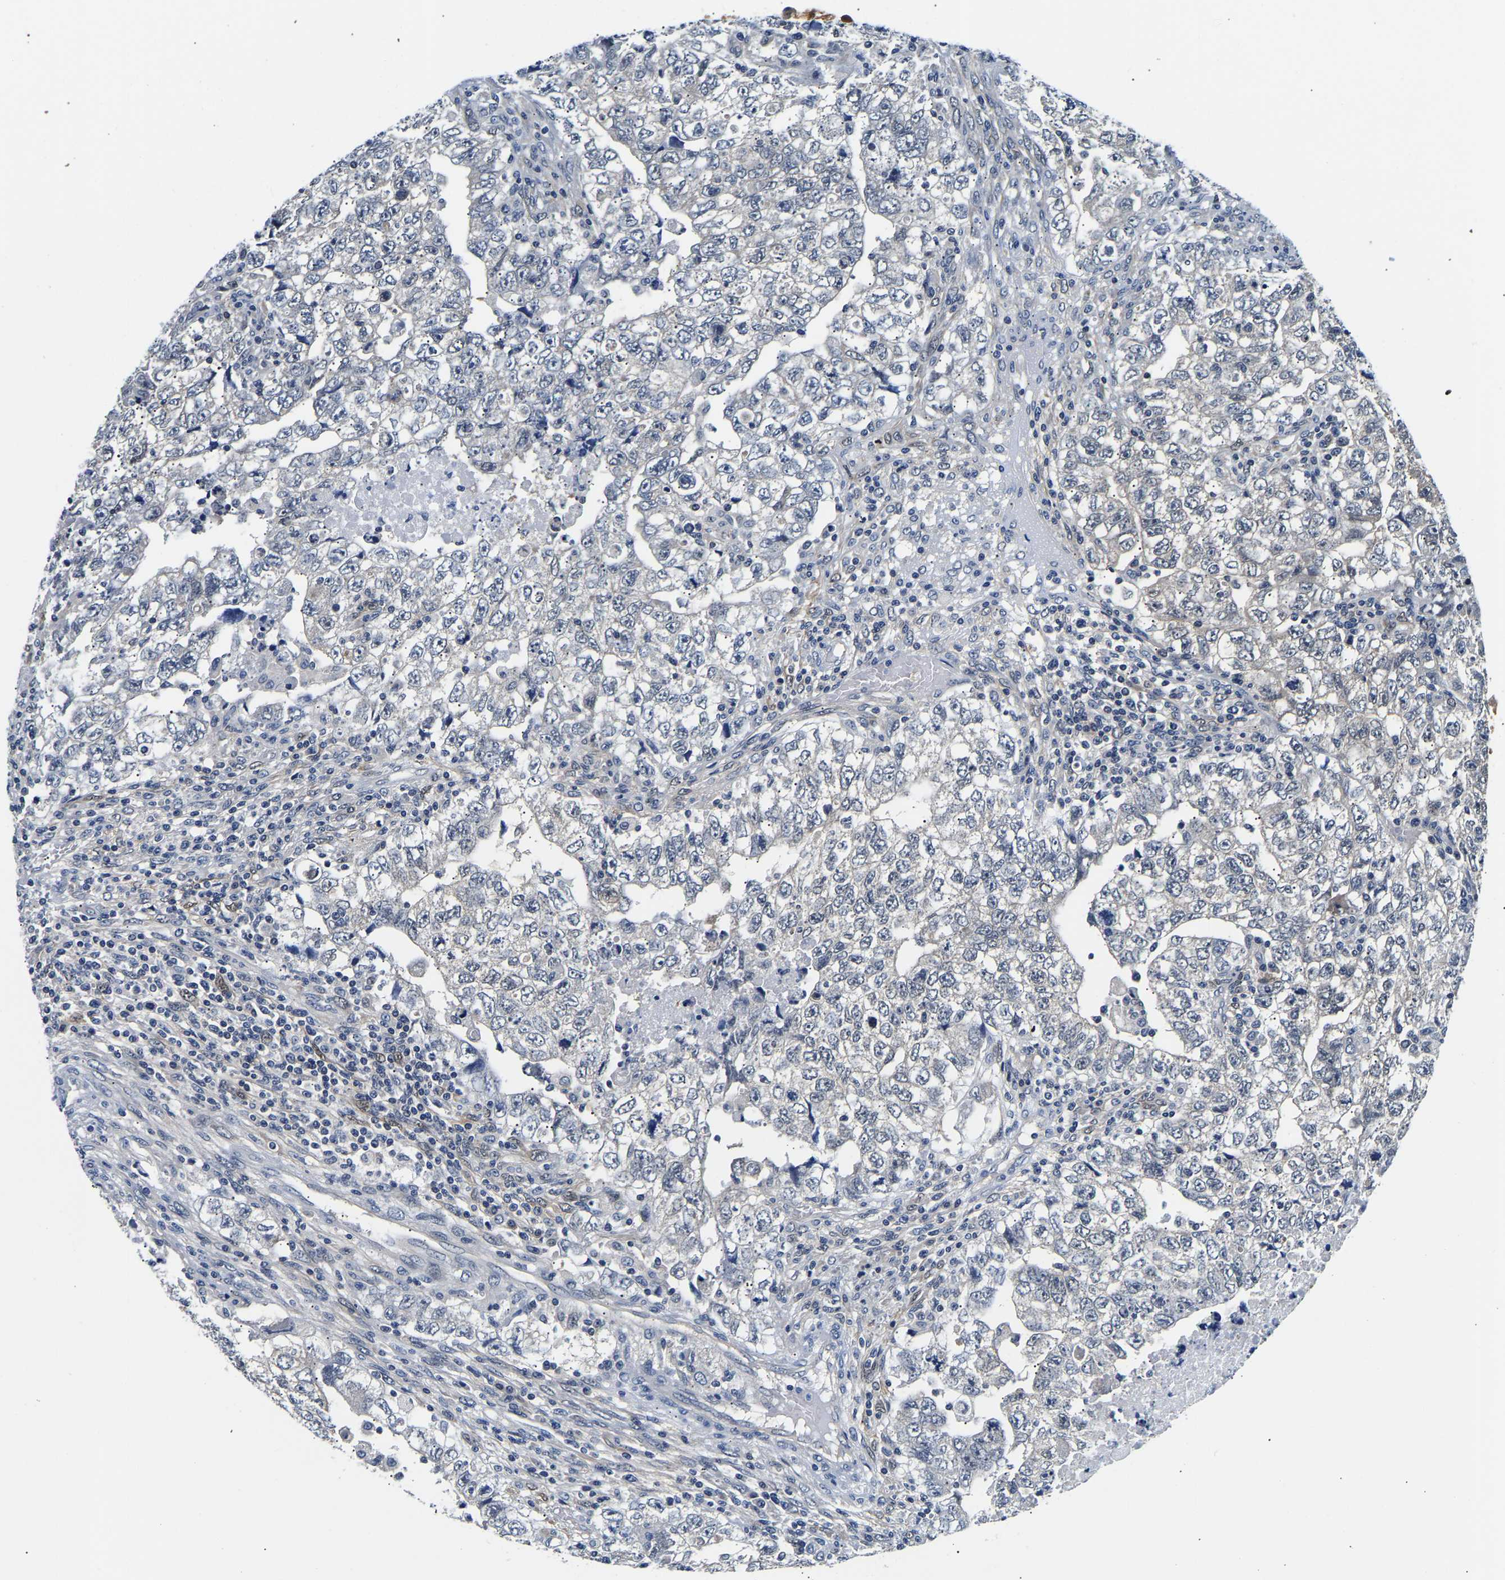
{"staining": {"intensity": "negative", "quantity": "none", "location": "none"}, "tissue": "testis cancer", "cell_type": "Tumor cells", "image_type": "cancer", "snomed": [{"axis": "morphology", "description": "Carcinoma, Embryonal, NOS"}, {"axis": "topography", "description": "Testis"}], "caption": "The immunohistochemistry (IHC) photomicrograph has no significant positivity in tumor cells of embryonal carcinoma (testis) tissue.", "gene": "UCHL3", "patient": {"sex": "male", "age": 36}}